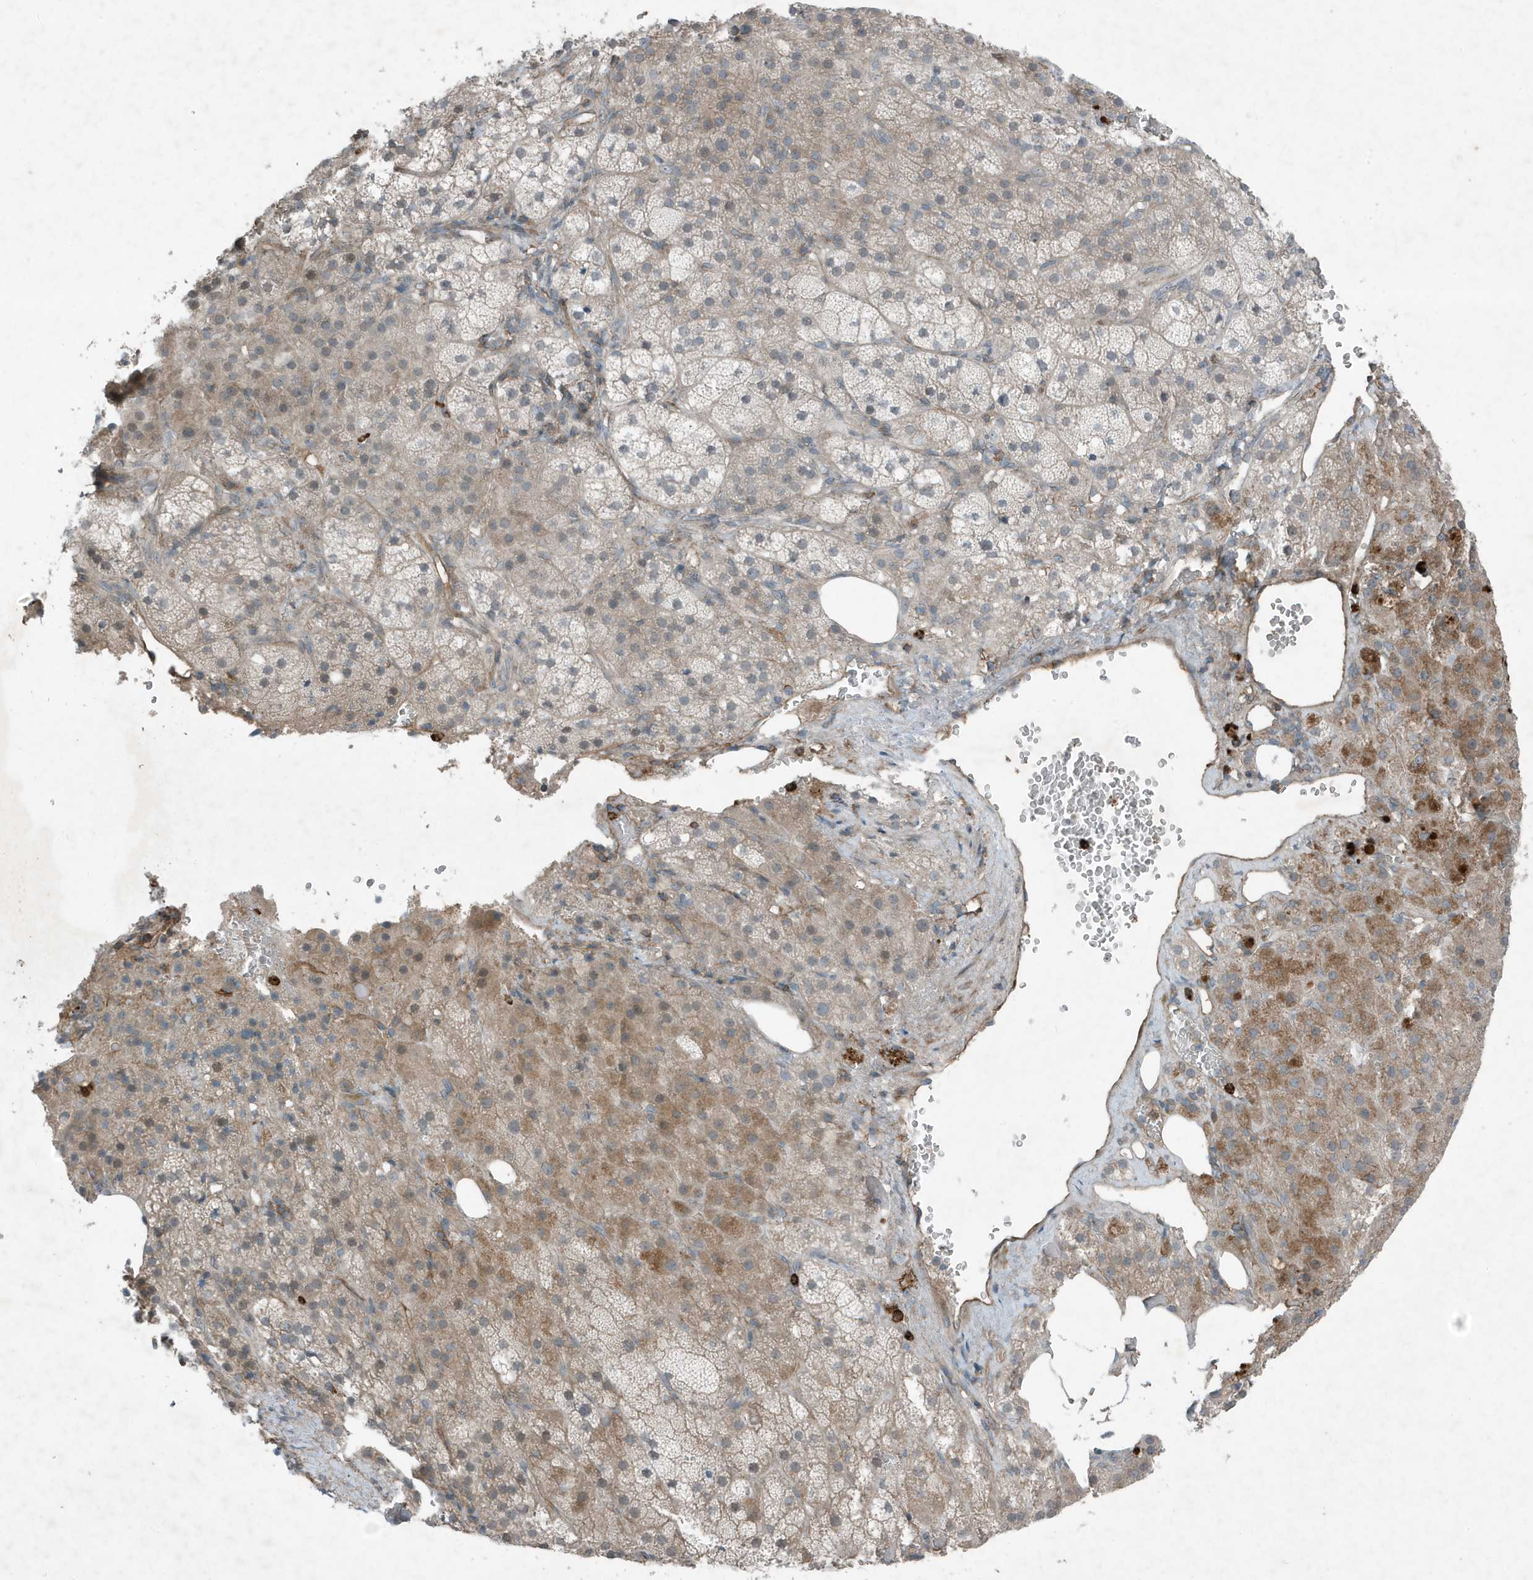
{"staining": {"intensity": "moderate", "quantity": "25%-75%", "location": "cytoplasmic/membranous"}, "tissue": "adrenal gland", "cell_type": "Glandular cells", "image_type": "normal", "snomed": [{"axis": "morphology", "description": "Normal tissue, NOS"}, {"axis": "topography", "description": "Adrenal gland"}], "caption": "This histopathology image displays immunohistochemistry (IHC) staining of benign human adrenal gland, with medium moderate cytoplasmic/membranous staining in about 25%-75% of glandular cells.", "gene": "DAPP1", "patient": {"sex": "female", "age": 59}}